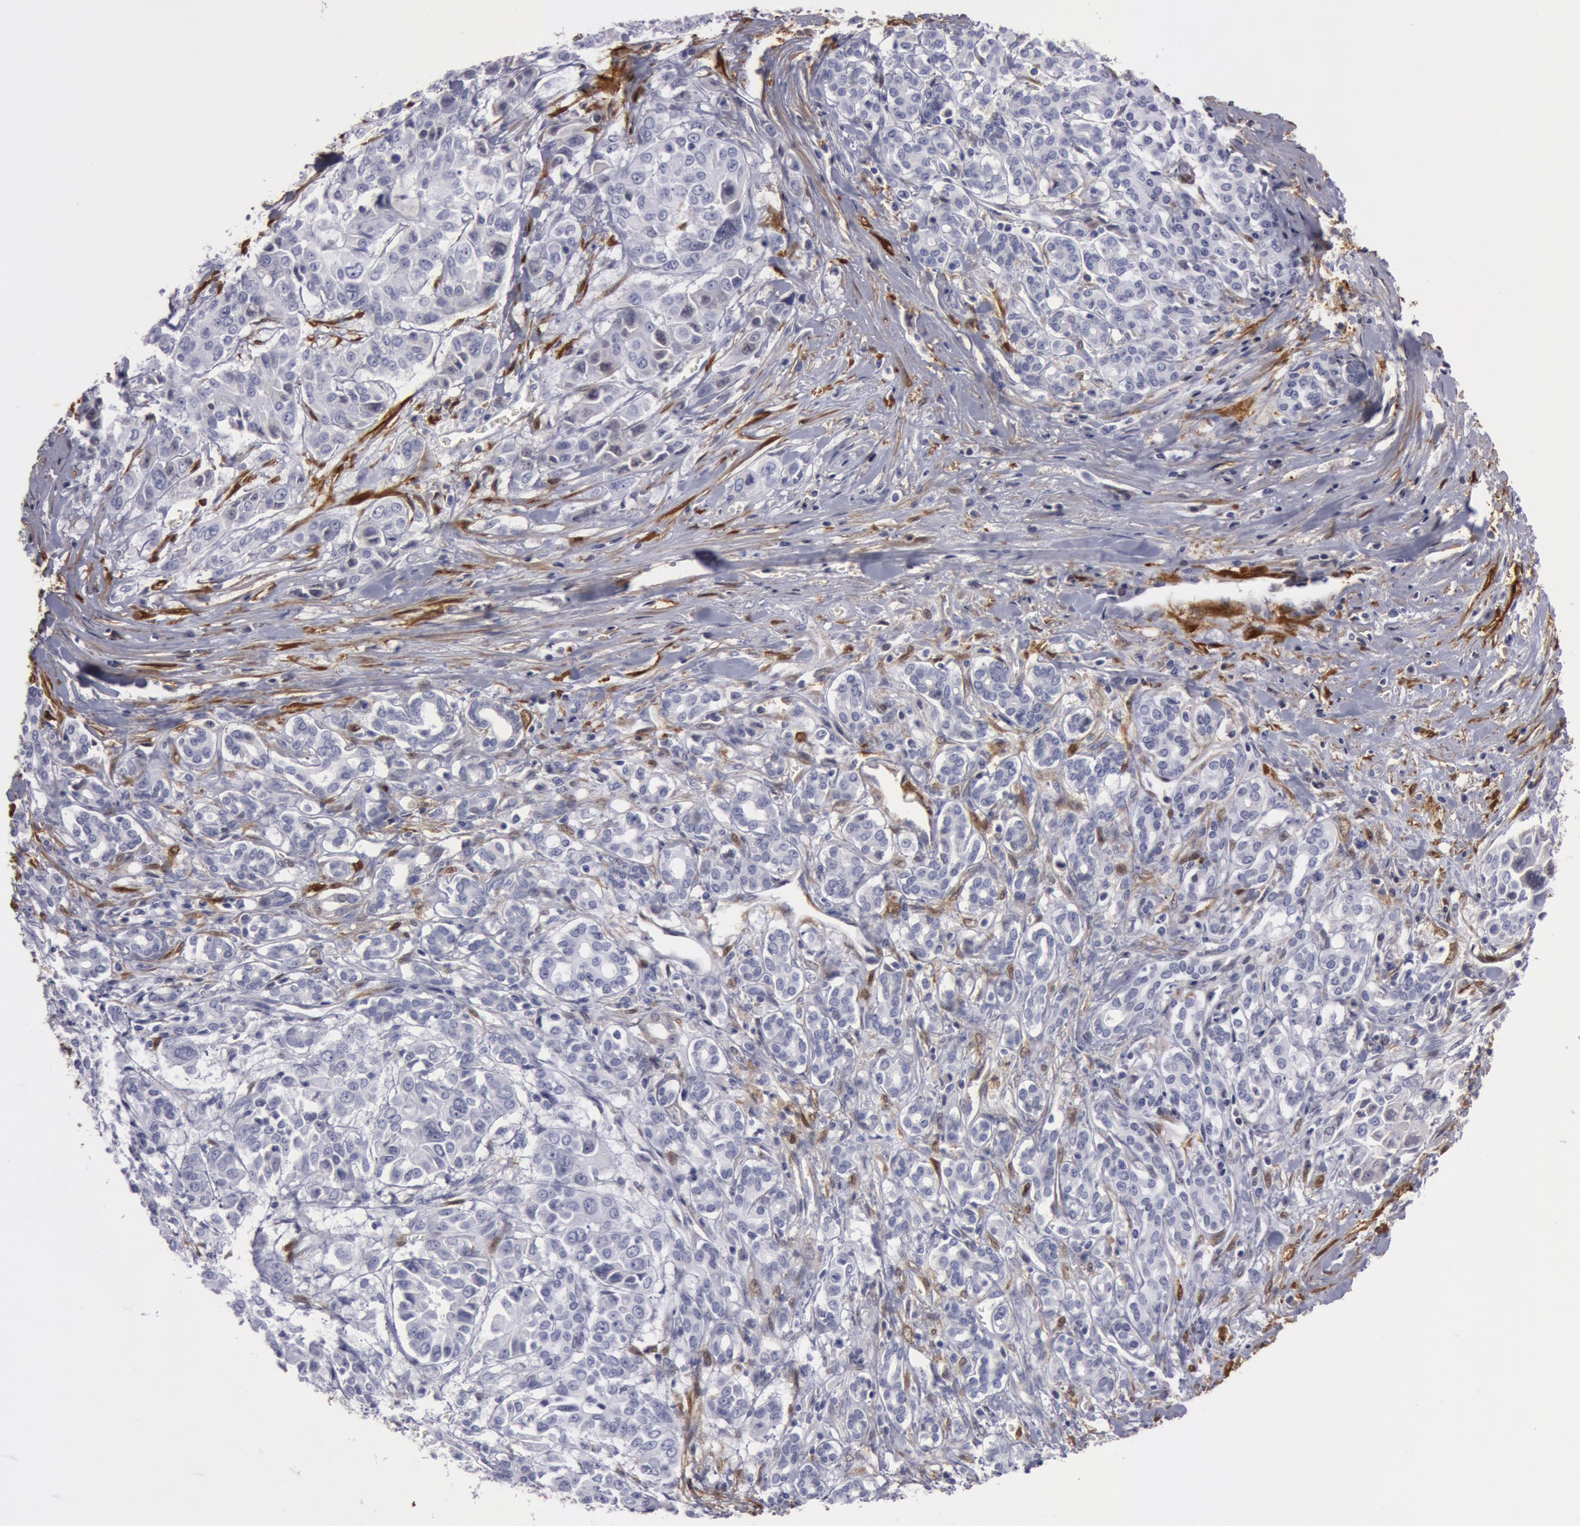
{"staining": {"intensity": "negative", "quantity": "none", "location": "none"}, "tissue": "pancreatic cancer", "cell_type": "Tumor cells", "image_type": "cancer", "snomed": [{"axis": "morphology", "description": "Adenocarcinoma, NOS"}, {"axis": "topography", "description": "Pancreas"}], "caption": "The image demonstrates no significant staining in tumor cells of pancreatic cancer (adenocarcinoma). The staining was performed using DAB (3,3'-diaminobenzidine) to visualize the protein expression in brown, while the nuclei were stained in blue with hematoxylin (Magnification: 20x).", "gene": "TAGLN", "patient": {"sex": "female", "age": 52}}